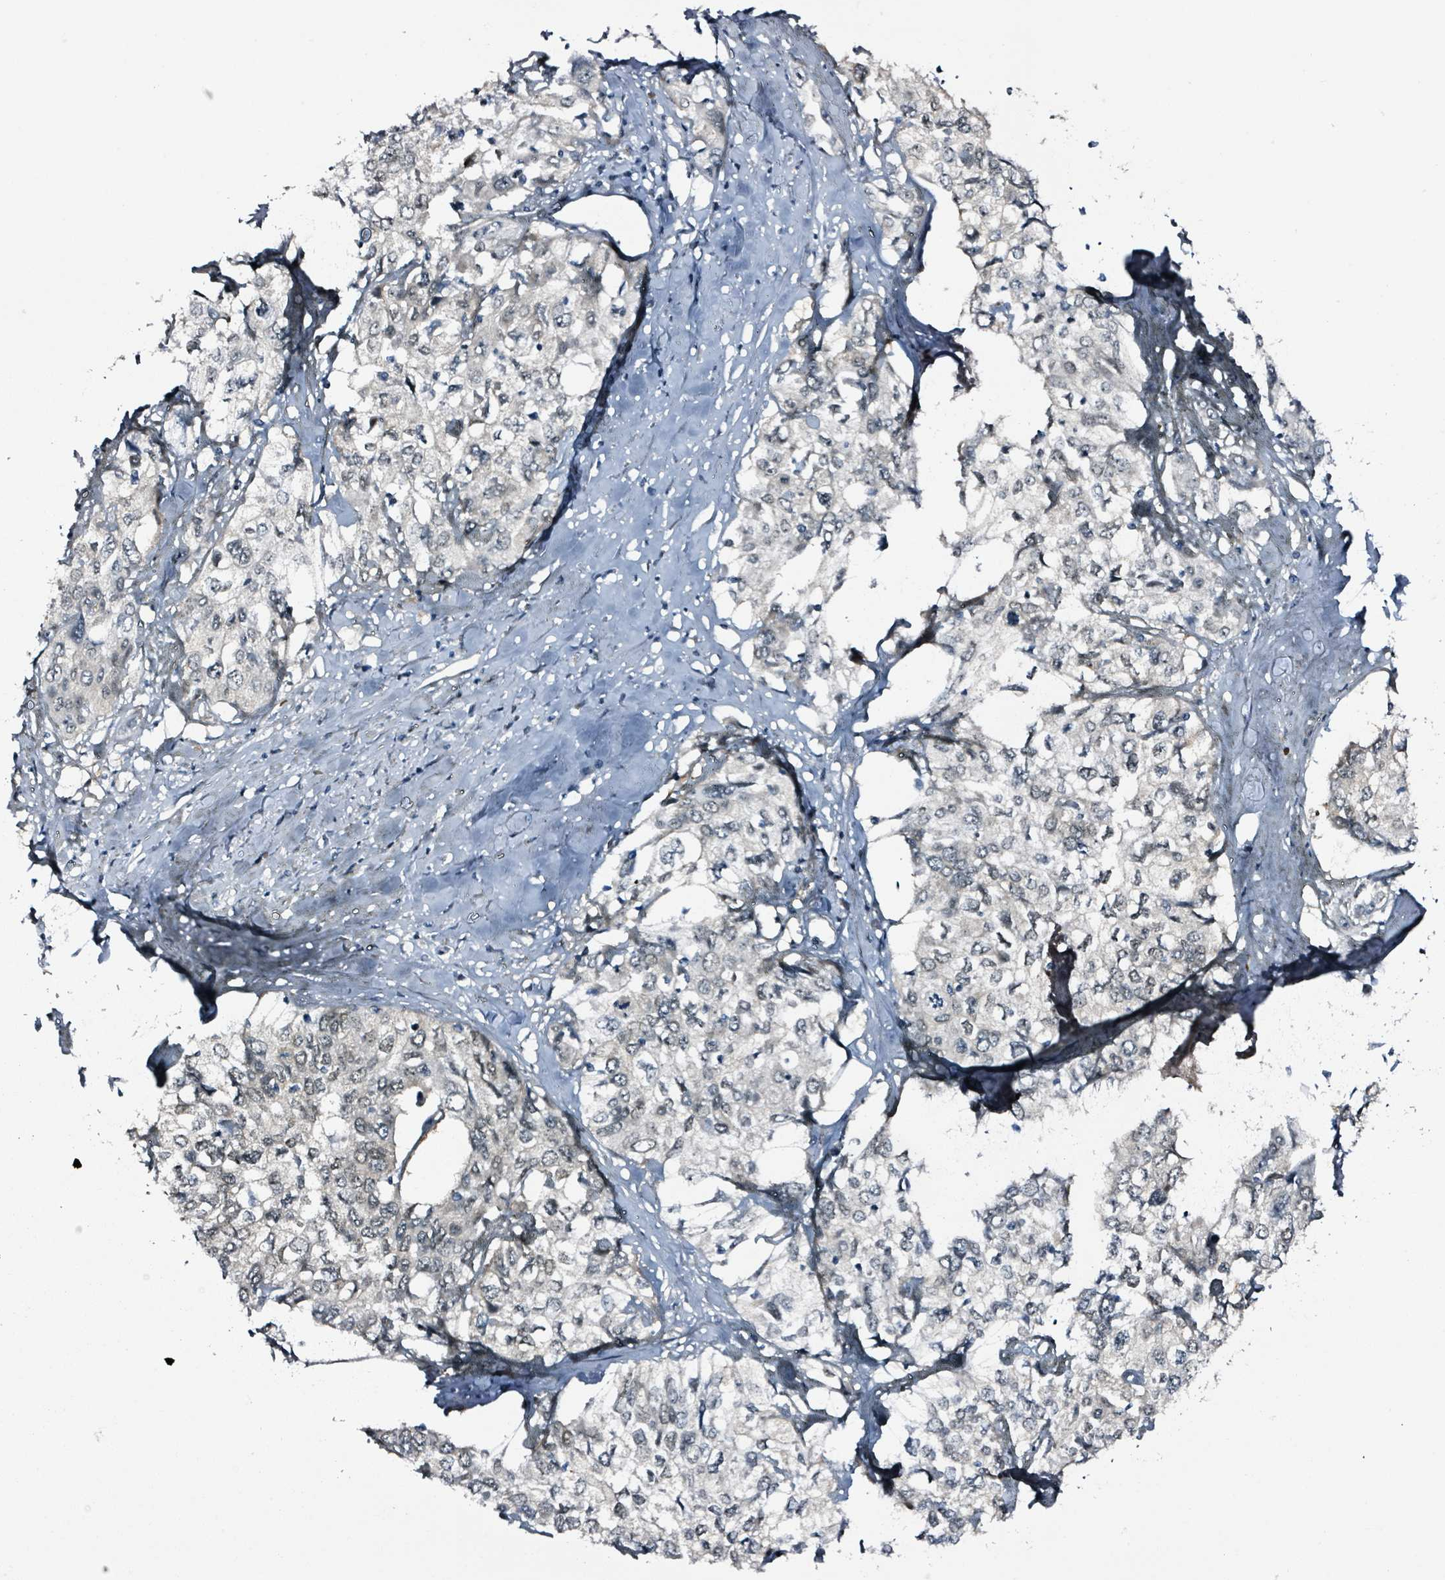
{"staining": {"intensity": "weak", "quantity": "25%-75%", "location": "nuclear"}, "tissue": "cervical cancer", "cell_type": "Tumor cells", "image_type": "cancer", "snomed": [{"axis": "morphology", "description": "Squamous cell carcinoma, NOS"}, {"axis": "topography", "description": "Cervix"}], "caption": "Brown immunohistochemical staining in cervical cancer (squamous cell carcinoma) shows weak nuclear staining in about 25%-75% of tumor cells.", "gene": "B3GAT3", "patient": {"sex": "female", "age": 31}}